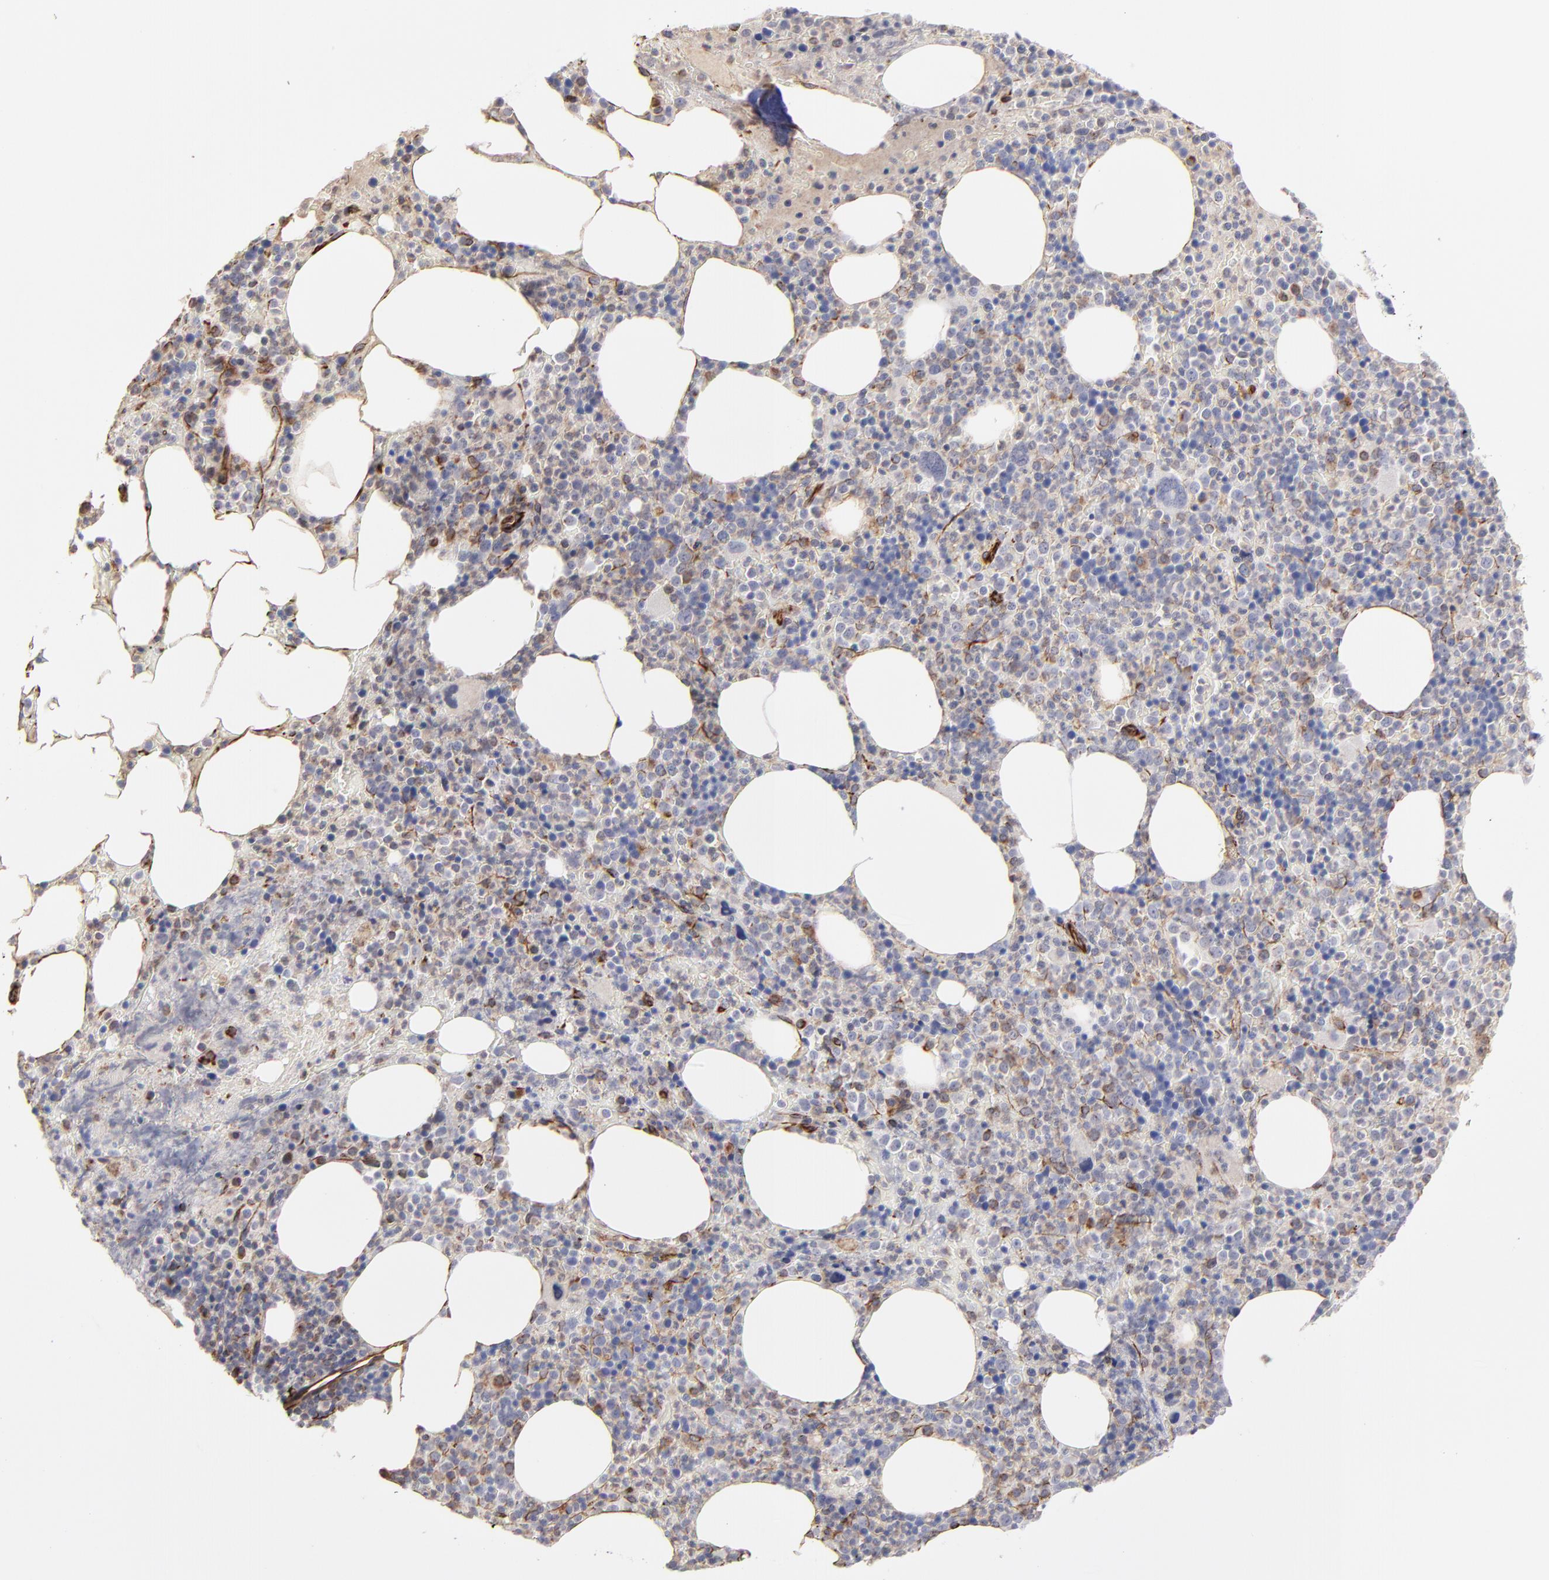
{"staining": {"intensity": "weak", "quantity": "25%-75%", "location": "cytoplasmic/membranous"}, "tissue": "bone marrow", "cell_type": "Hematopoietic cells", "image_type": "normal", "snomed": [{"axis": "morphology", "description": "Normal tissue, NOS"}, {"axis": "topography", "description": "Bone marrow"}], "caption": "Immunohistochemistry (IHC) micrograph of normal human bone marrow stained for a protein (brown), which reveals low levels of weak cytoplasmic/membranous positivity in approximately 25%-75% of hematopoietic cells.", "gene": "COX8C", "patient": {"sex": "female", "age": 66}}